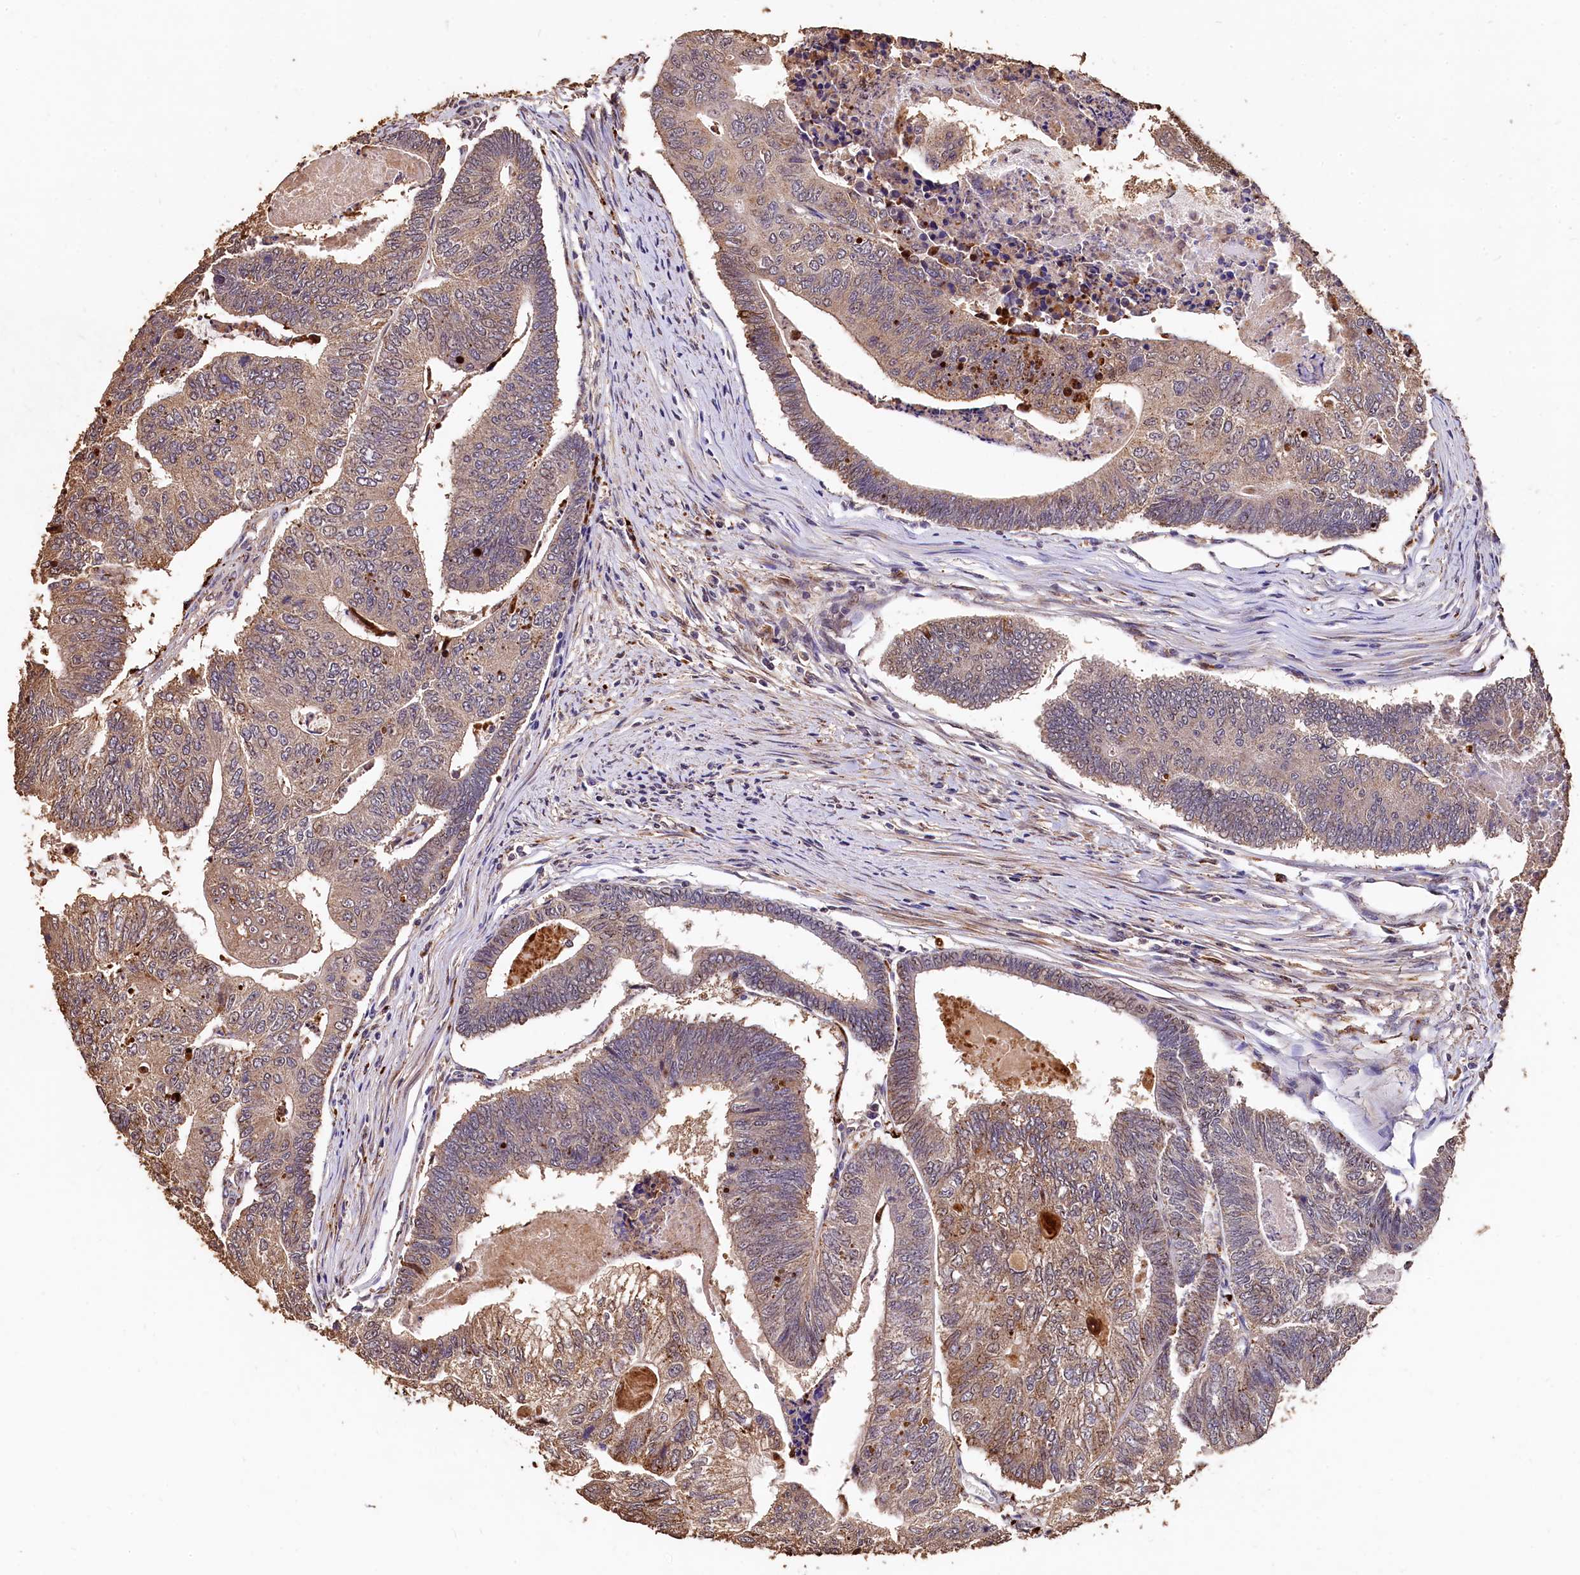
{"staining": {"intensity": "weak", "quantity": ">75%", "location": "cytoplasmic/membranous"}, "tissue": "colorectal cancer", "cell_type": "Tumor cells", "image_type": "cancer", "snomed": [{"axis": "morphology", "description": "Adenocarcinoma, NOS"}, {"axis": "topography", "description": "Colon"}], "caption": "Tumor cells display weak cytoplasmic/membranous staining in about >75% of cells in colorectal cancer (adenocarcinoma). (DAB IHC with brightfield microscopy, high magnification).", "gene": "LSM4", "patient": {"sex": "female", "age": 67}}